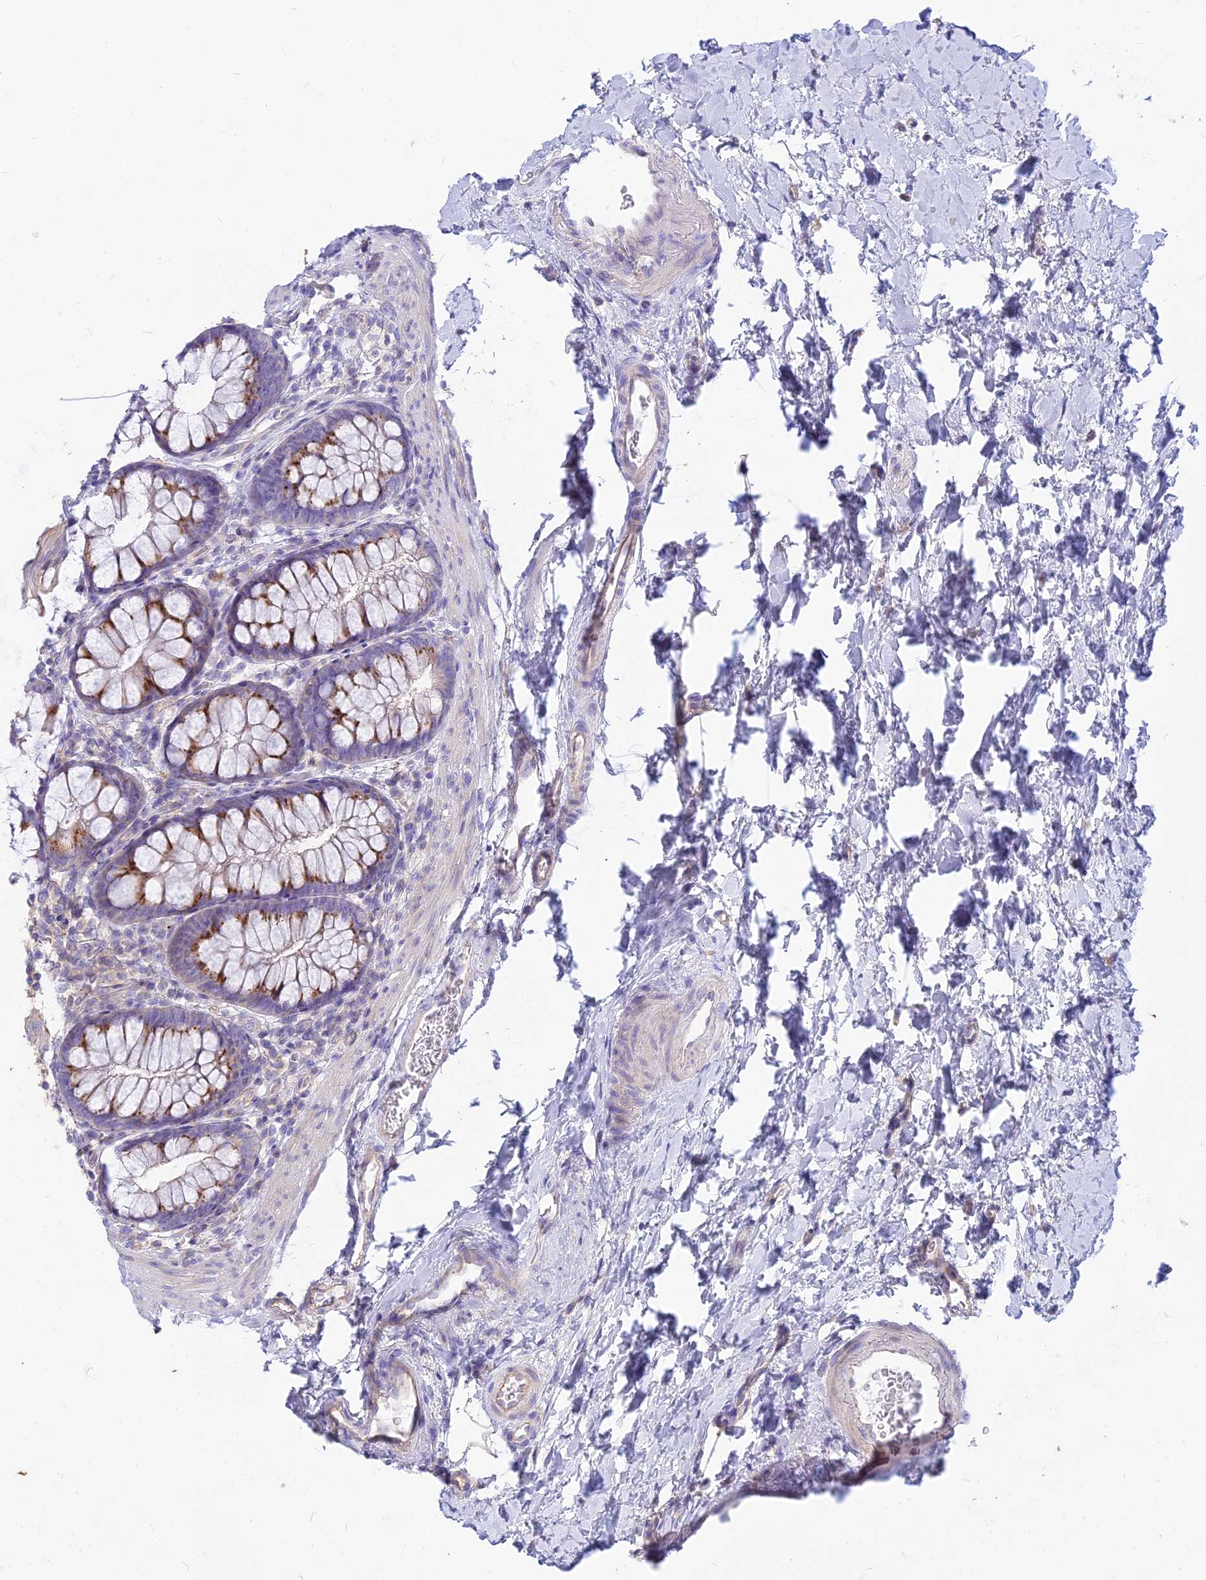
{"staining": {"intensity": "weak", "quantity": ">75%", "location": "cytoplasmic/membranous"}, "tissue": "colon", "cell_type": "Endothelial cells", "image_type": "normal", "snomed": [{"axis": "morphology", "description": "Normal tissue, NOS"}, {"axis": "topography", "description": "Colon"}], "caption": "This histopathology image shows immunohistochemistry staining of benign colon, with low weak cytoplasmic/membranous staining in approximately >75% of endothelial cells.", "gene": "SMIM24", "patient": {"sex": "female", "age": 62}}